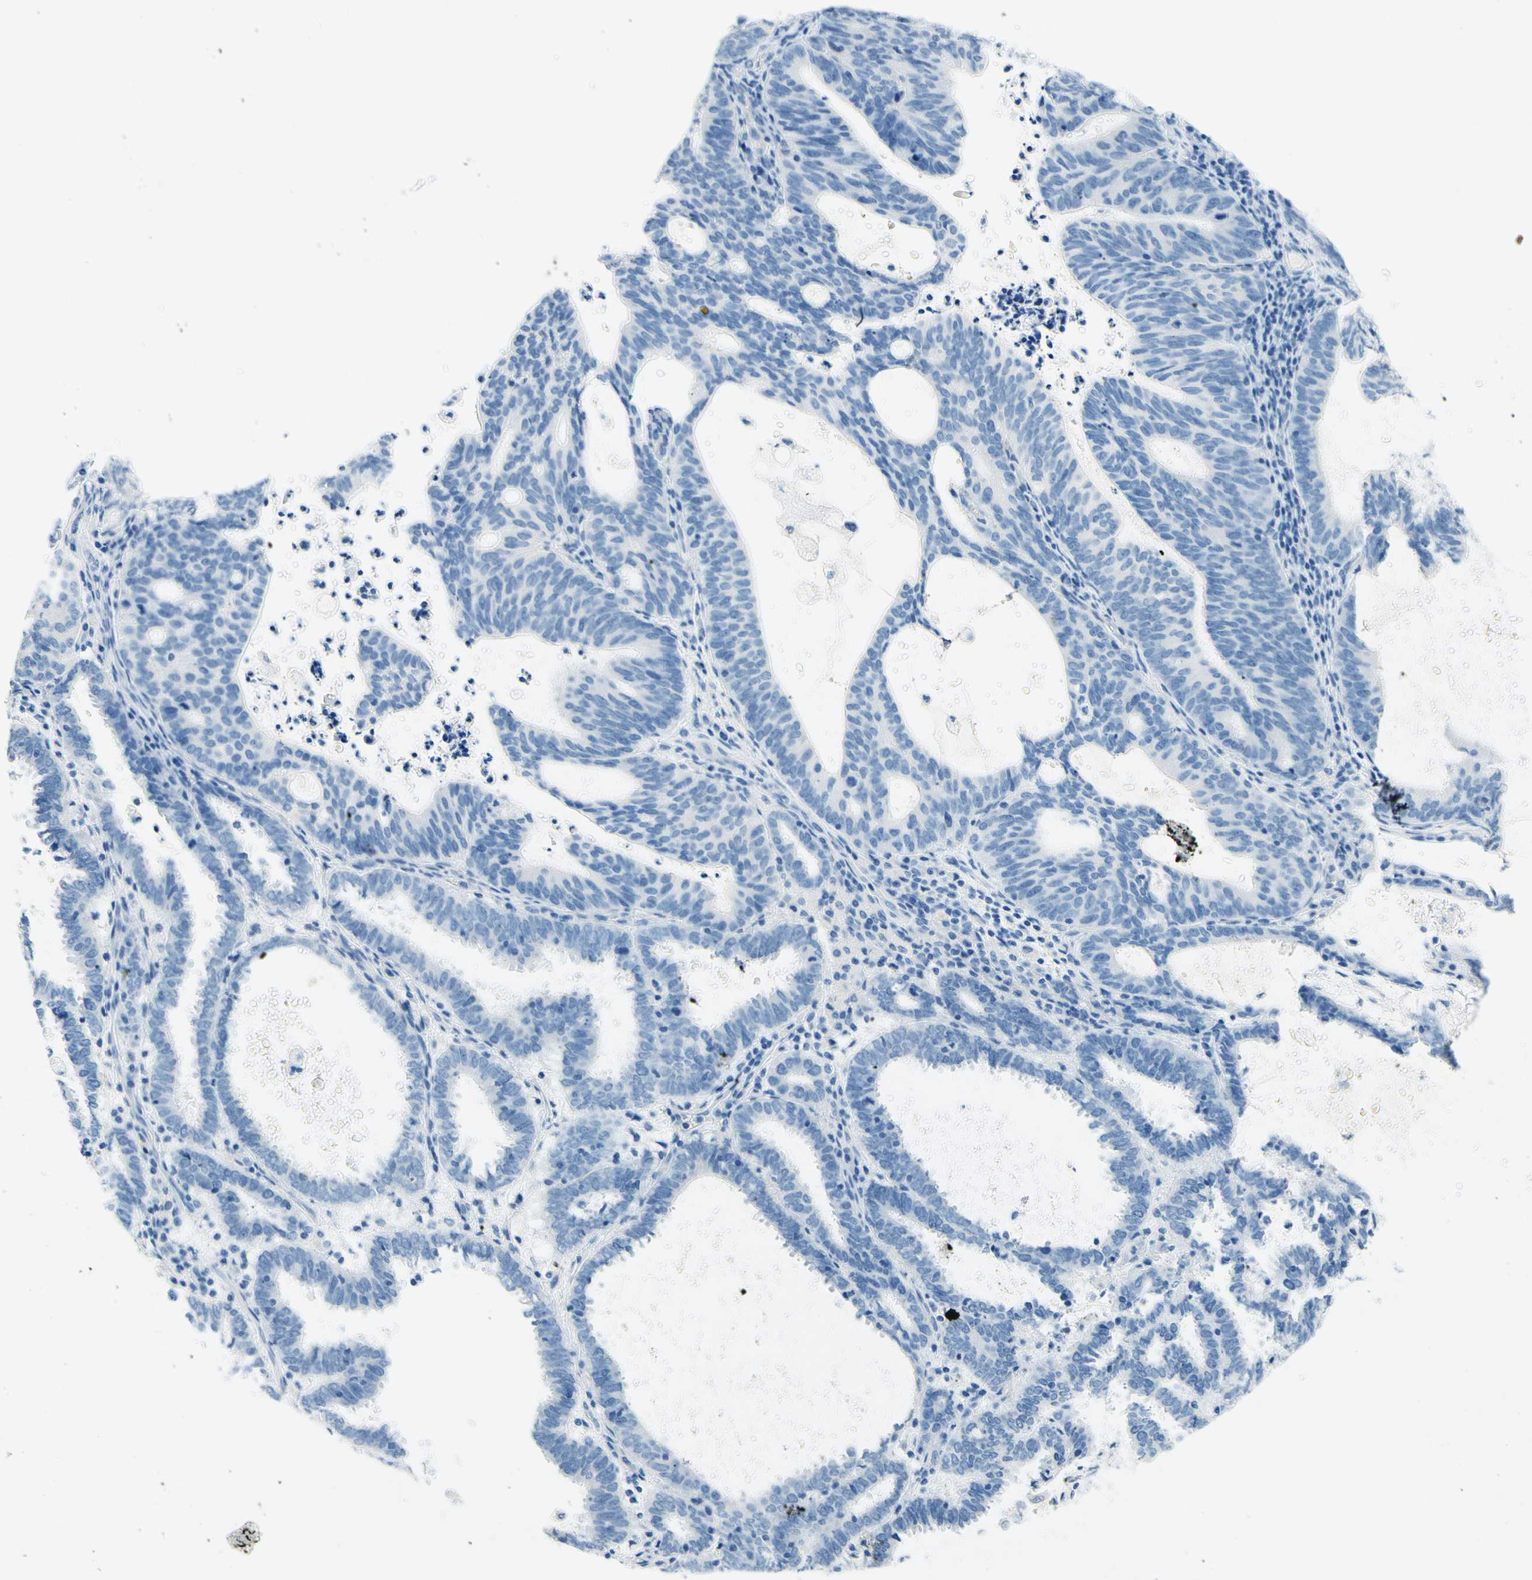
{"staining": {"intensity": "negative", "quantity": "none", "location": "none"}, "tissue": "endometrial cancer", "cell_type": "Tumor cells", "image_type": "cancer", "snomed": [{"axis": "morphology", "description": "Adenocarcinoma, NOS"}, {"axis": "topography", "description": "Uterus"}], "caption": "Image shows no significant protein staining in tumor cells of endometrial cancer.", "gene": "PASD1", "patient": {"sex": "female", "age": 83}}